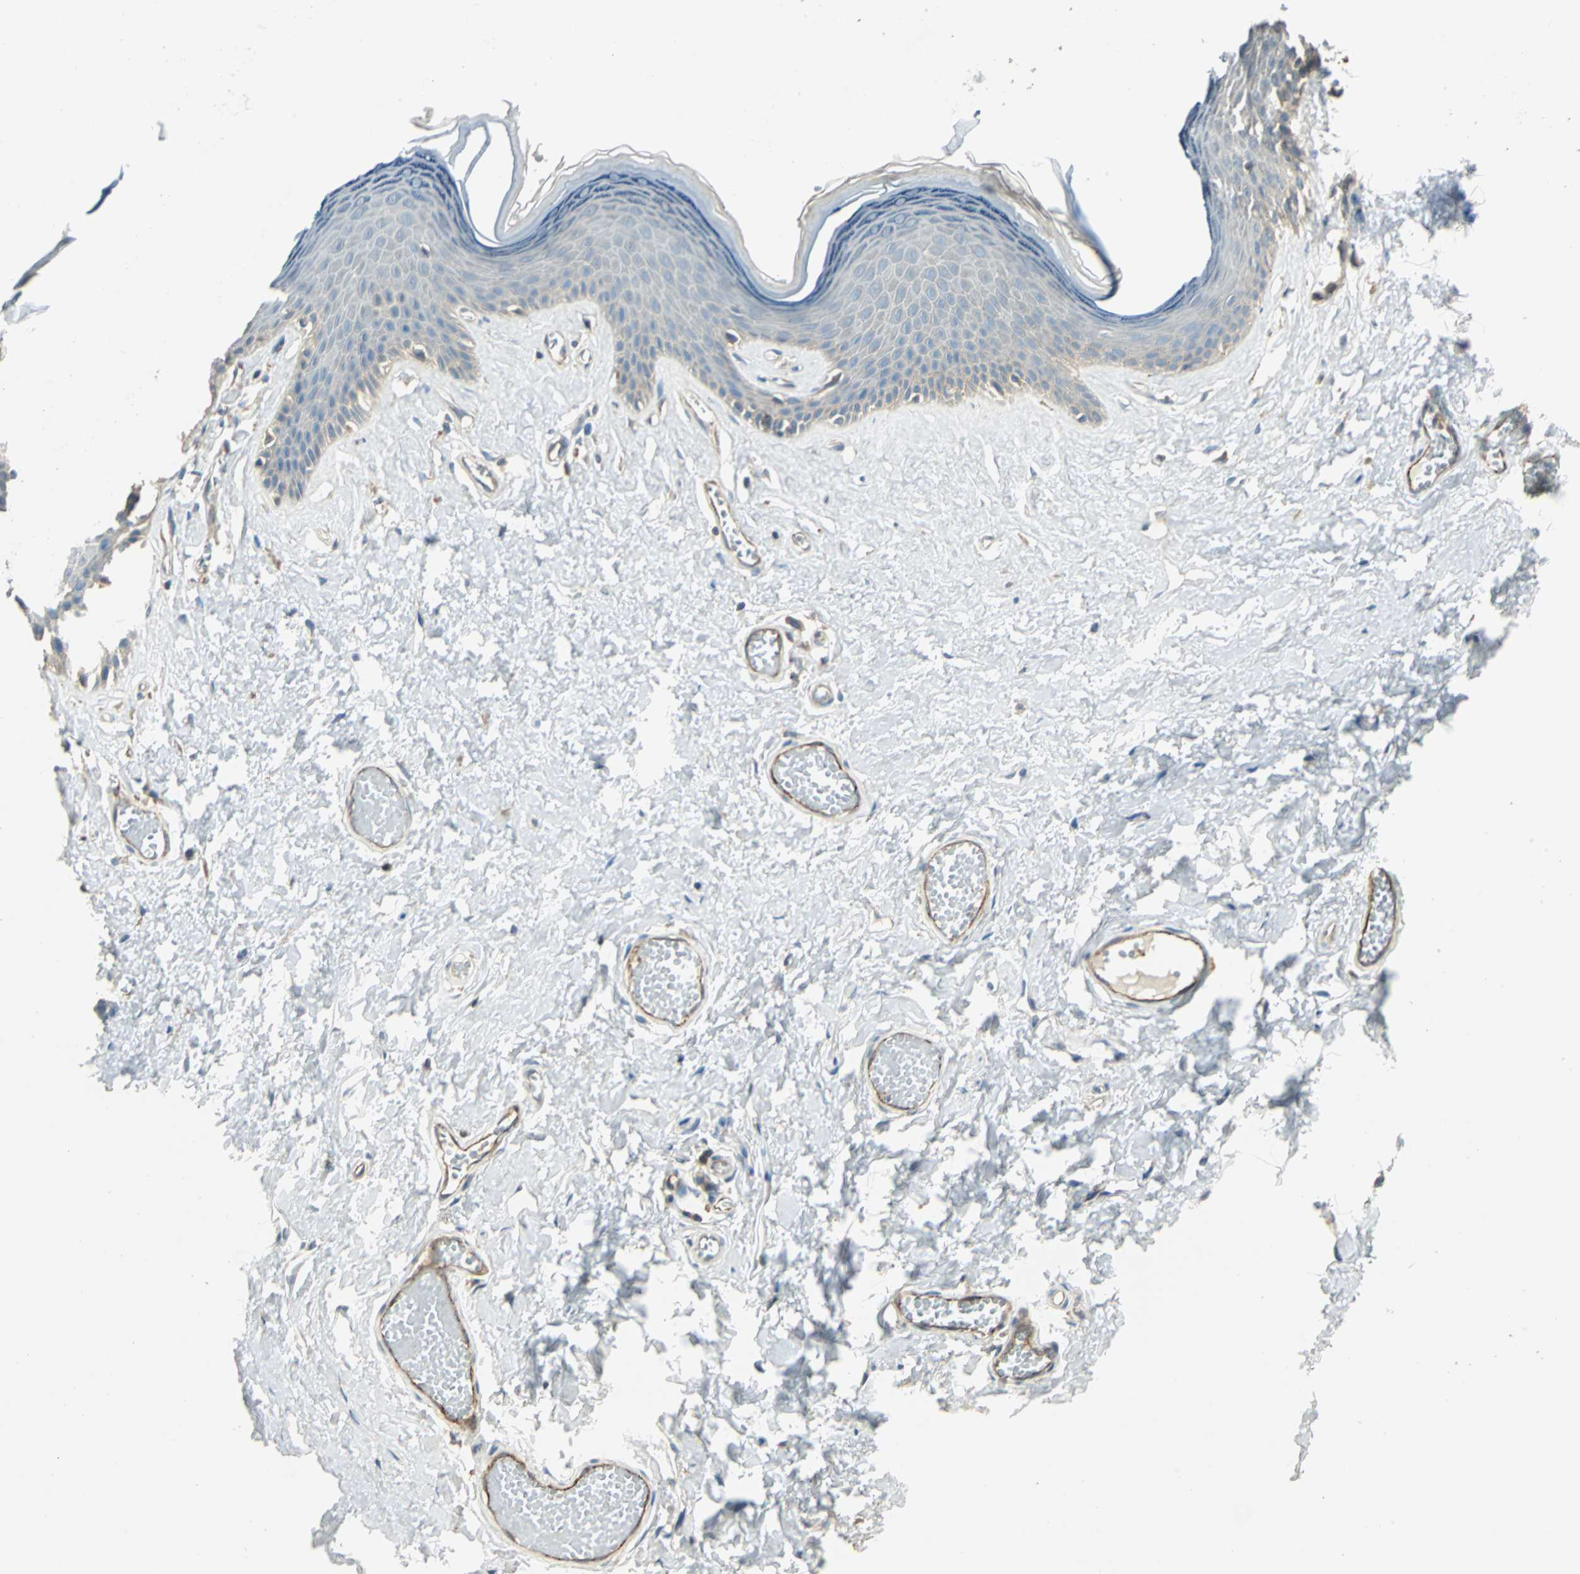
{"staining": {"intensity": "weak", "quantity": "<25%", "location": "cytoplasmic/membranous"}, "tissue": "skin", "cell_type": "Epidermal cells", "image_type": "normal", "snomed": [{"axis": "morphology", "description": "Normal tissue, NOS"}, {"axis": "morphology", "description": "Inflammation, NOS"}, {"axis": "topography", "description": "Vulva"}], "caption": "The immunohistochemistry (IHC) micrograph has no significant expression in epidermal cells of skin. The staining was performed using DAB (3,3'-diaminobenzidine) to visualize the protein expression in brown, while the nuclei were stained in blue with hematoxylin (Magnification: 20x).", "gene": "RAPGEF1", "patient": {"sex": "female", "age": 84}}